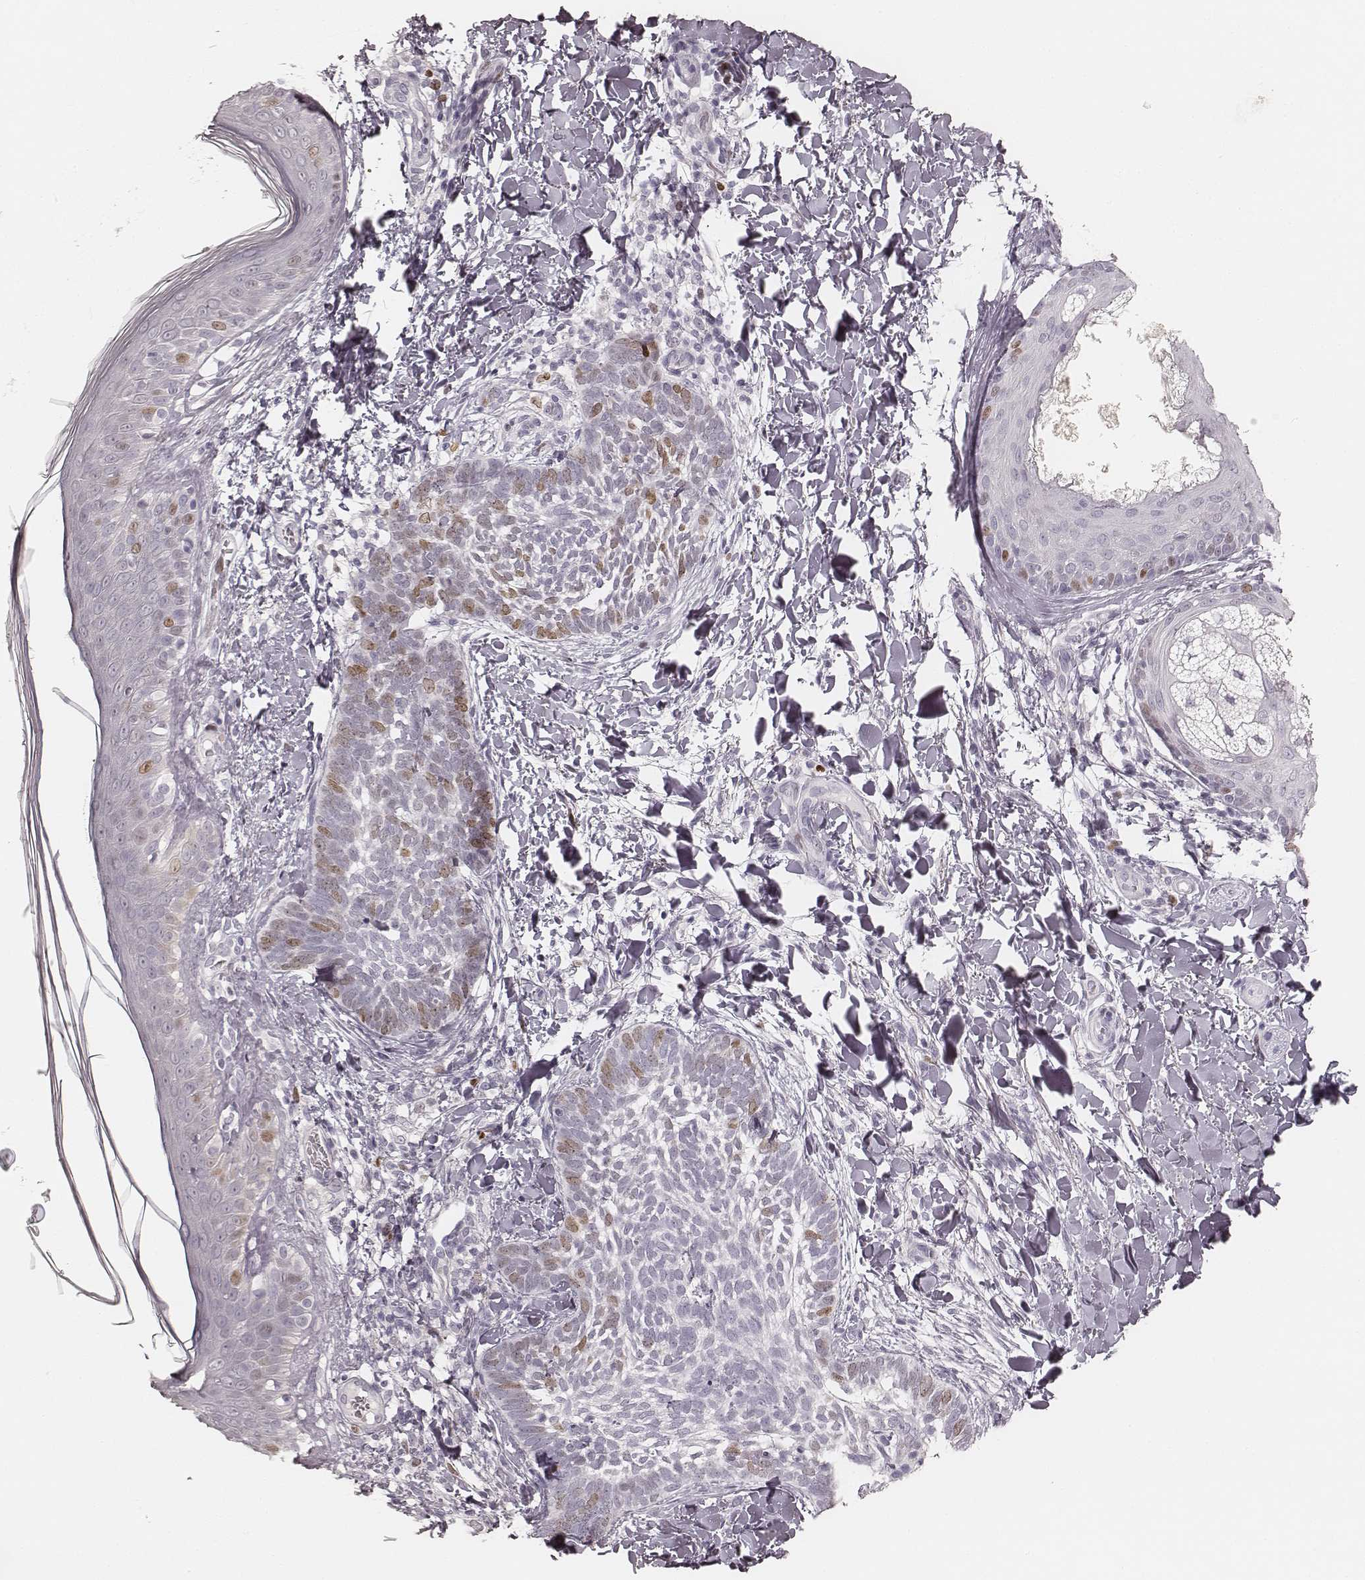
{"staining": {"intensity": "moderate", "quantity": "<25%", "location": "nuclear"}, "tissue": "skin cancer", "cell_type": "Tumor cells", "image_type": "cancer", "snomed": [{"axis": "morphology", "description": "Normal tissue, NOS"}, {"axis": "morphology", "description": "Basal cell carcinoma"}, {"axis": "topography", "description": "Skin"}], "caption": "The image shows staining of skin cancer, revealing moderate nuclear protein positivity (brown color) within tumor cells. (DAB IHC with brightfield microscopy, high magnification).", "gene": "TEX37", "patient": {"sex": "male", "age": 46}}